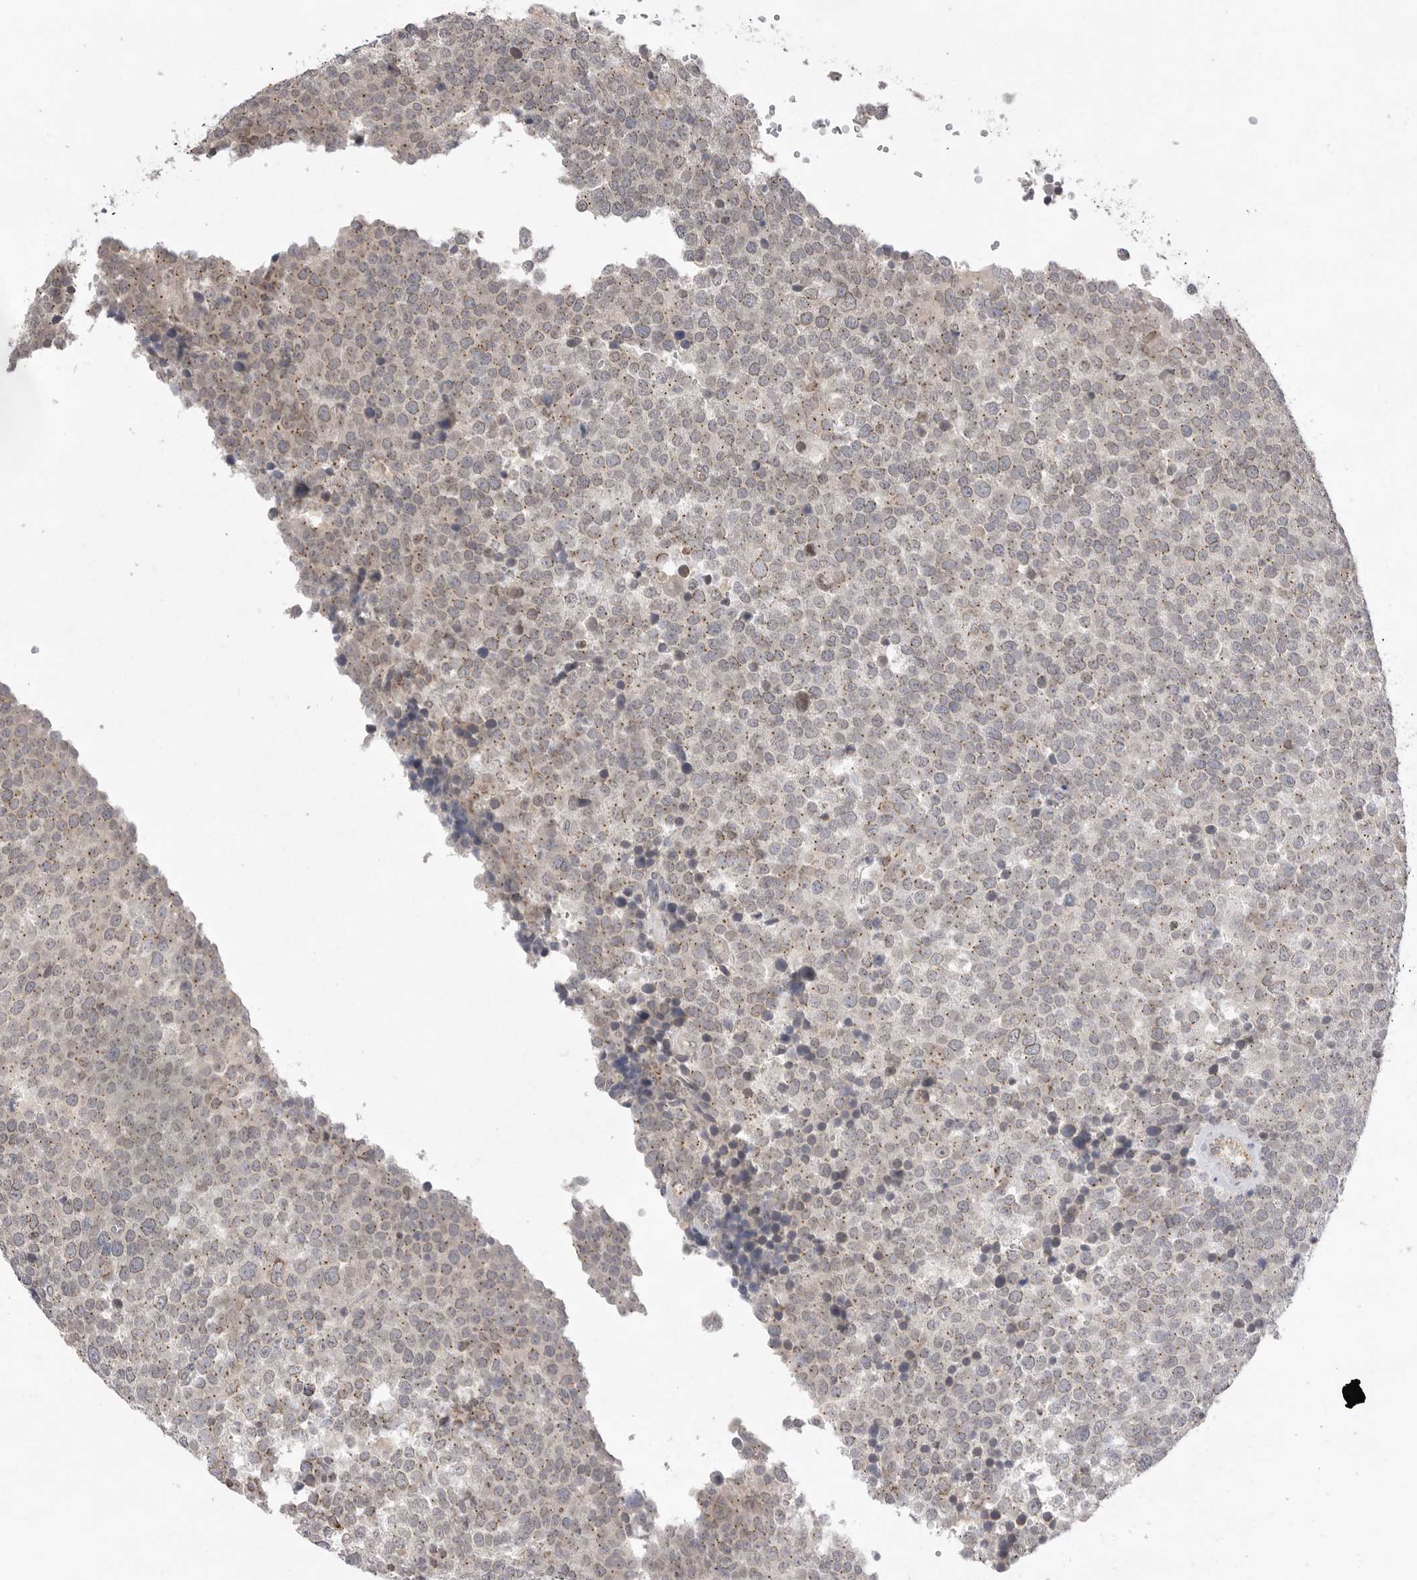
{"staining": {"intensity": "weak", "quantity": "<25%", "location": "cytoplasmic/membranous"}, "tissue": "testis cancer", "cell_type": "Tumor cells", "image_type": "cancer", "snomed": [{"axis": "morphology", "description": "Seminoma, NOS"}, {"axis": "topography", "description": "Testis"}], "caption": "Immunohistochemistry (IHC) of testis cancer (seminoma) demonstrates no expression in tumor cells.", "gene": "TLR3", "patient": {"sex": "male", "age": 71}}